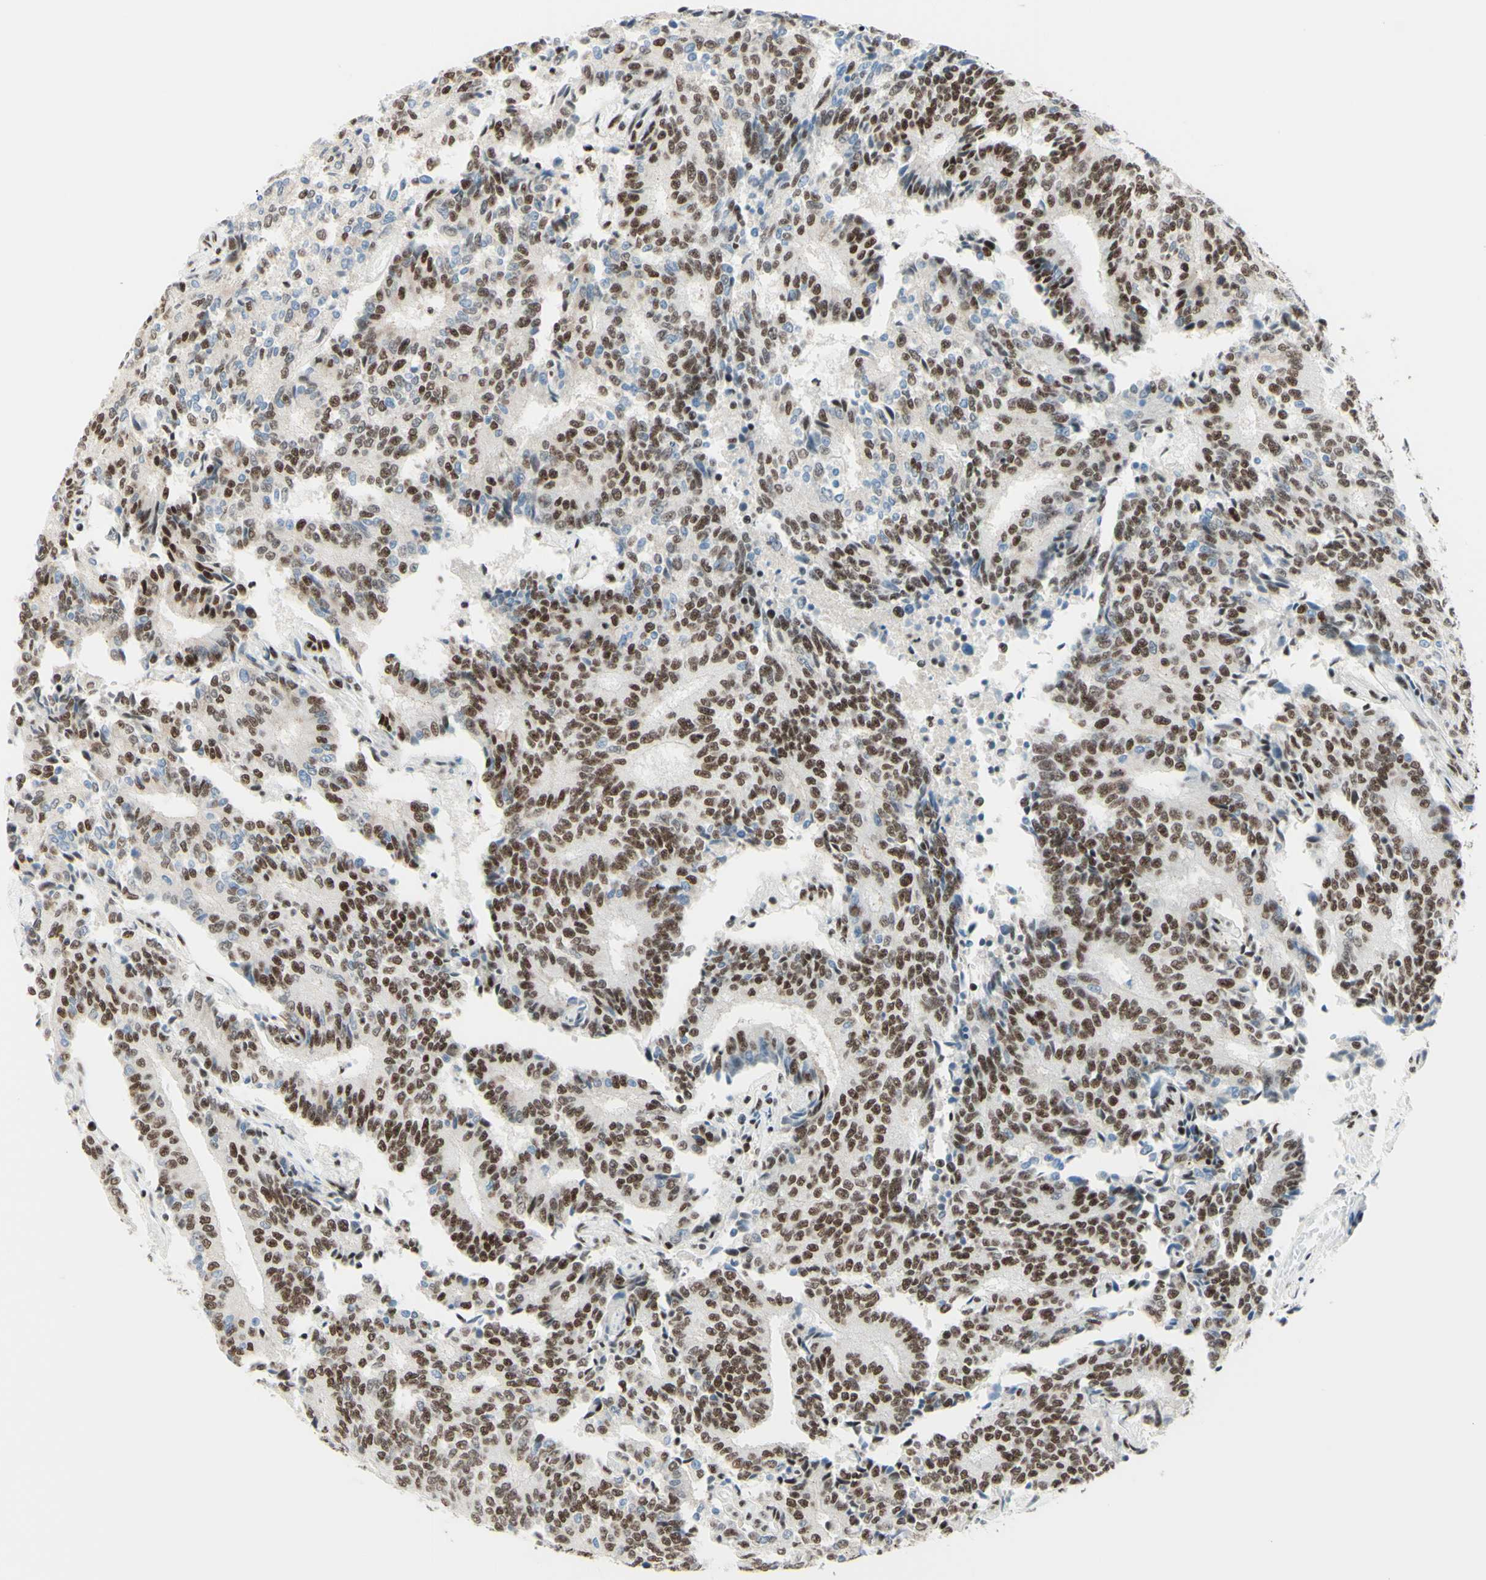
{"staining": {"intensity": "moderate", "quantity": "25%-75%", "location": "nuclear"}, "tissue": "prostate cancer", "cell_type": "Tumor cells", "image_type": "cancer", "snomed": [{"axis": "morphology", "description": "Normal tissue, NOS"}, {"axis": "morphology", "description": "Adenocarcinoma, High grade"}, {"axis": "topography", "description": "Prostate"}, {"axis": "topography", "description": "Seminal veicle"}], "caption": "The micrograph shows a brown stain indicating the presence of a protein in the nuclear of tumor cells in prostate cancer. The staining was performed using DAB (3,3'-diaminobenzidine), with brown indicating positive protein expression. Nuclei are stained blue with hematoxylin.", "gene": "WTAP", "patient": {"sex": "male", "age": 55}}